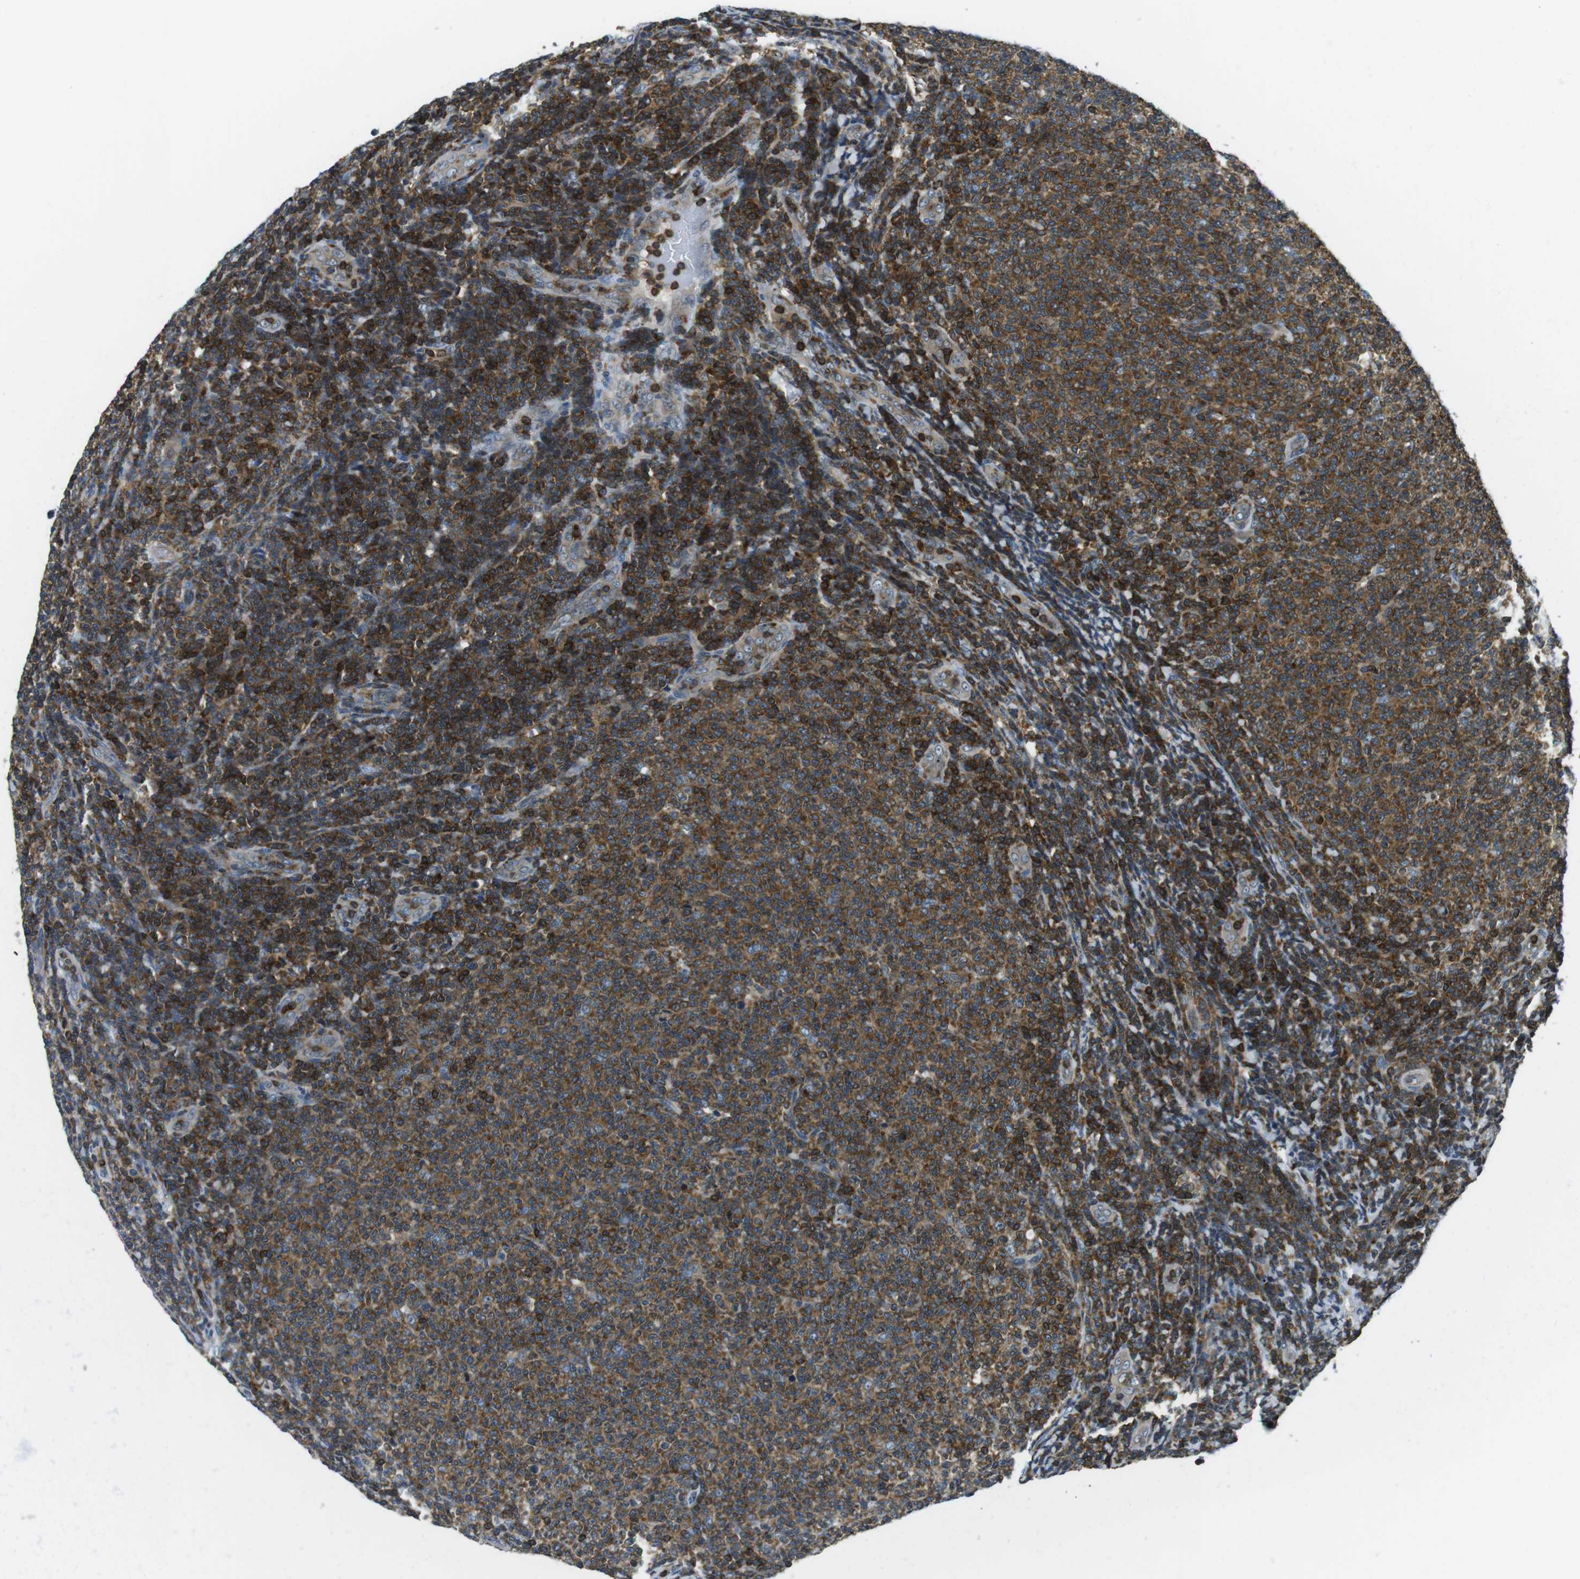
{"staining": {"intensity": "strong", "quantity": ">75%", "location": "cytoplasmic/membranous"}, "tissue": "lymphoma", "cell_type": "Tumor cells", "image_type": "cancer", "snomed": [{"axis": "morphology", "description": "Malignant lymphoma, non-Hodgkin's type, Low grade"}, {"axis": "topography", "description": "Lymph node"}], "caption": "Tumor cells display high levels of strong cytoplasmic/membranous positivity in about >75% of cells in human lymphoma.", "gene": "STK10", "patient": {"sex": "male", "age": 66}}